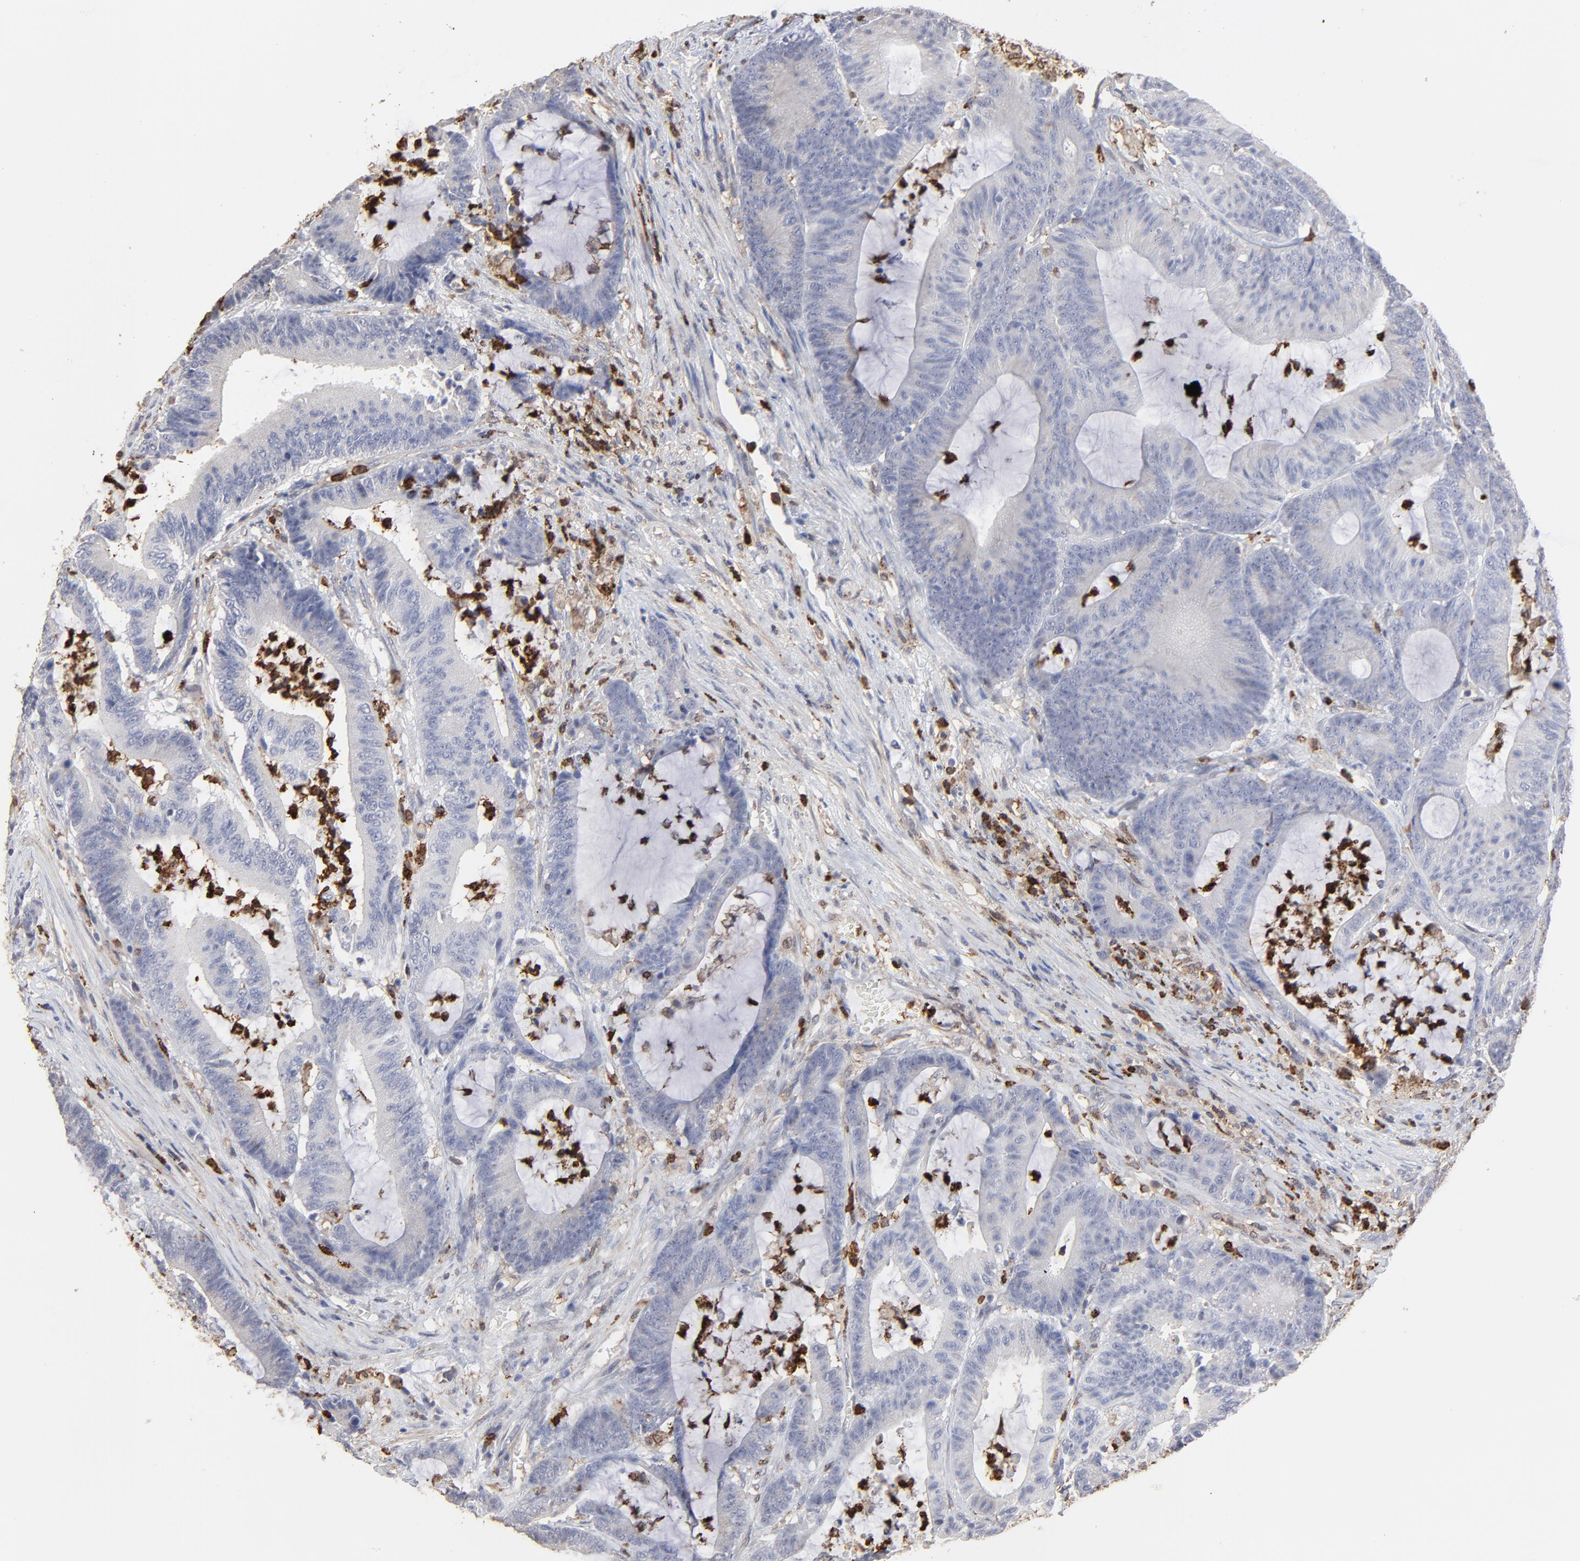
{"staining": {"intensity": "negative", "quantity": "none", "location": "none"}, "tissue": "colorectal cancer", "cell_type": "Tumor cells", "image_type": "cancer", "snomed": [{"axis": "morphology", "description": "Adenocarcinoma, NOS"}, {"axis": "topography", "description": "Colon"}], "caption": "A photomicrograph of colorectal cancer (adenocarcinoma) stained for a protein reveals no brown staining in tumor cells. The staining was performed using DAB (3,3'-diaminobenzidine) to visualize the protein expression in brown, while the nuclei were stained in blue with hematoxylin (Magnification: 20x).", "gene": "SLC6A14", "patient": {"sex": "female", "age": 84}}